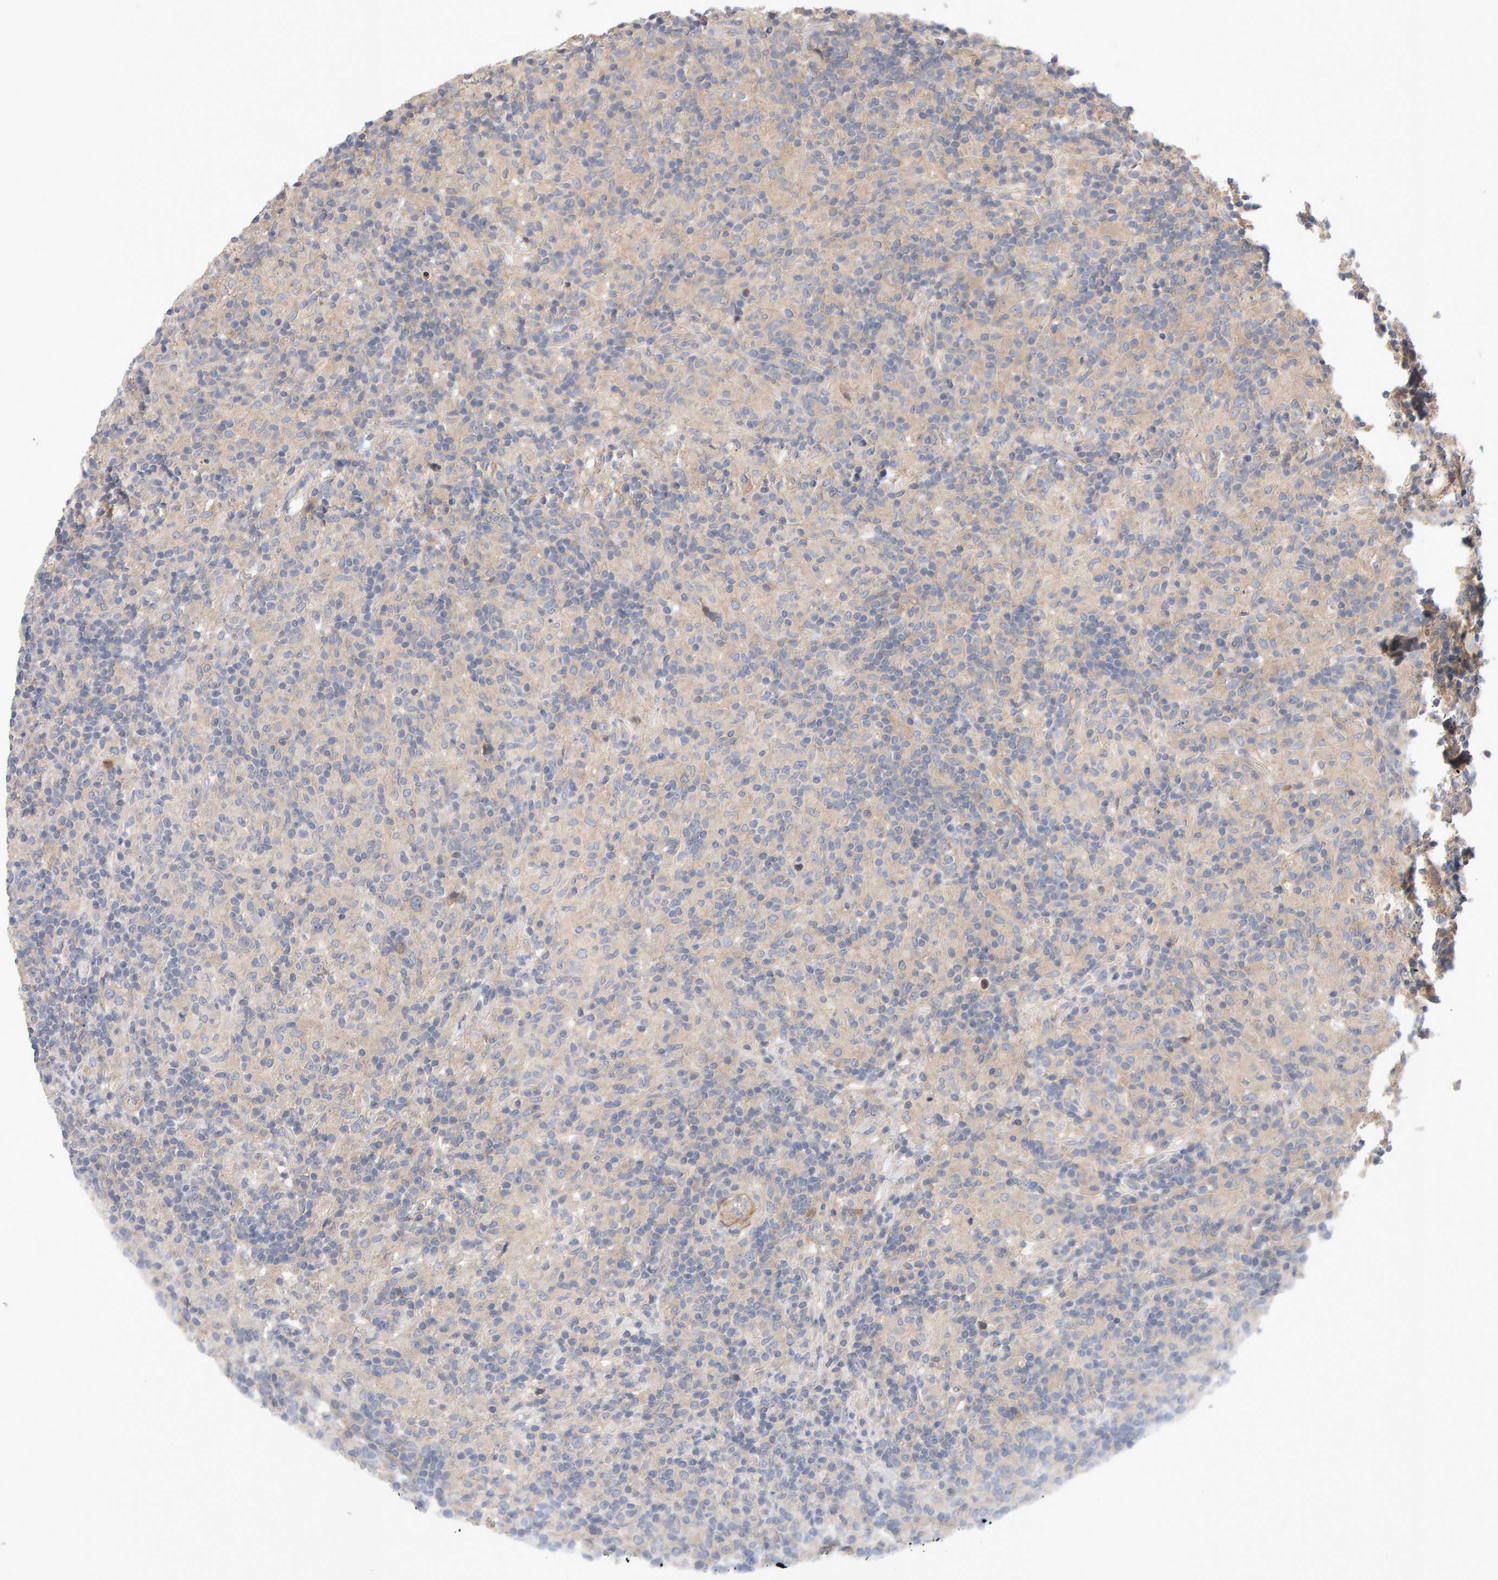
{"staining": {"intensity": "negative", "quantity": "none", "location": "none"}, "tissue": "lymphoma", "cell_type": "Tumor cells", "image_type": "cancer", "snomed": [{"axis": "morphology", "description": "Hodgkin's disease, NOS"}, {"axis": "topography", "description": "Lymph node"}], "caption": "Immunohistochemical staining of human Hodgkin's disease demonstrates no significant positivity in tumor cells.", "gene": "RNF19A", "patient": {"sex": "male", "age": 70}}